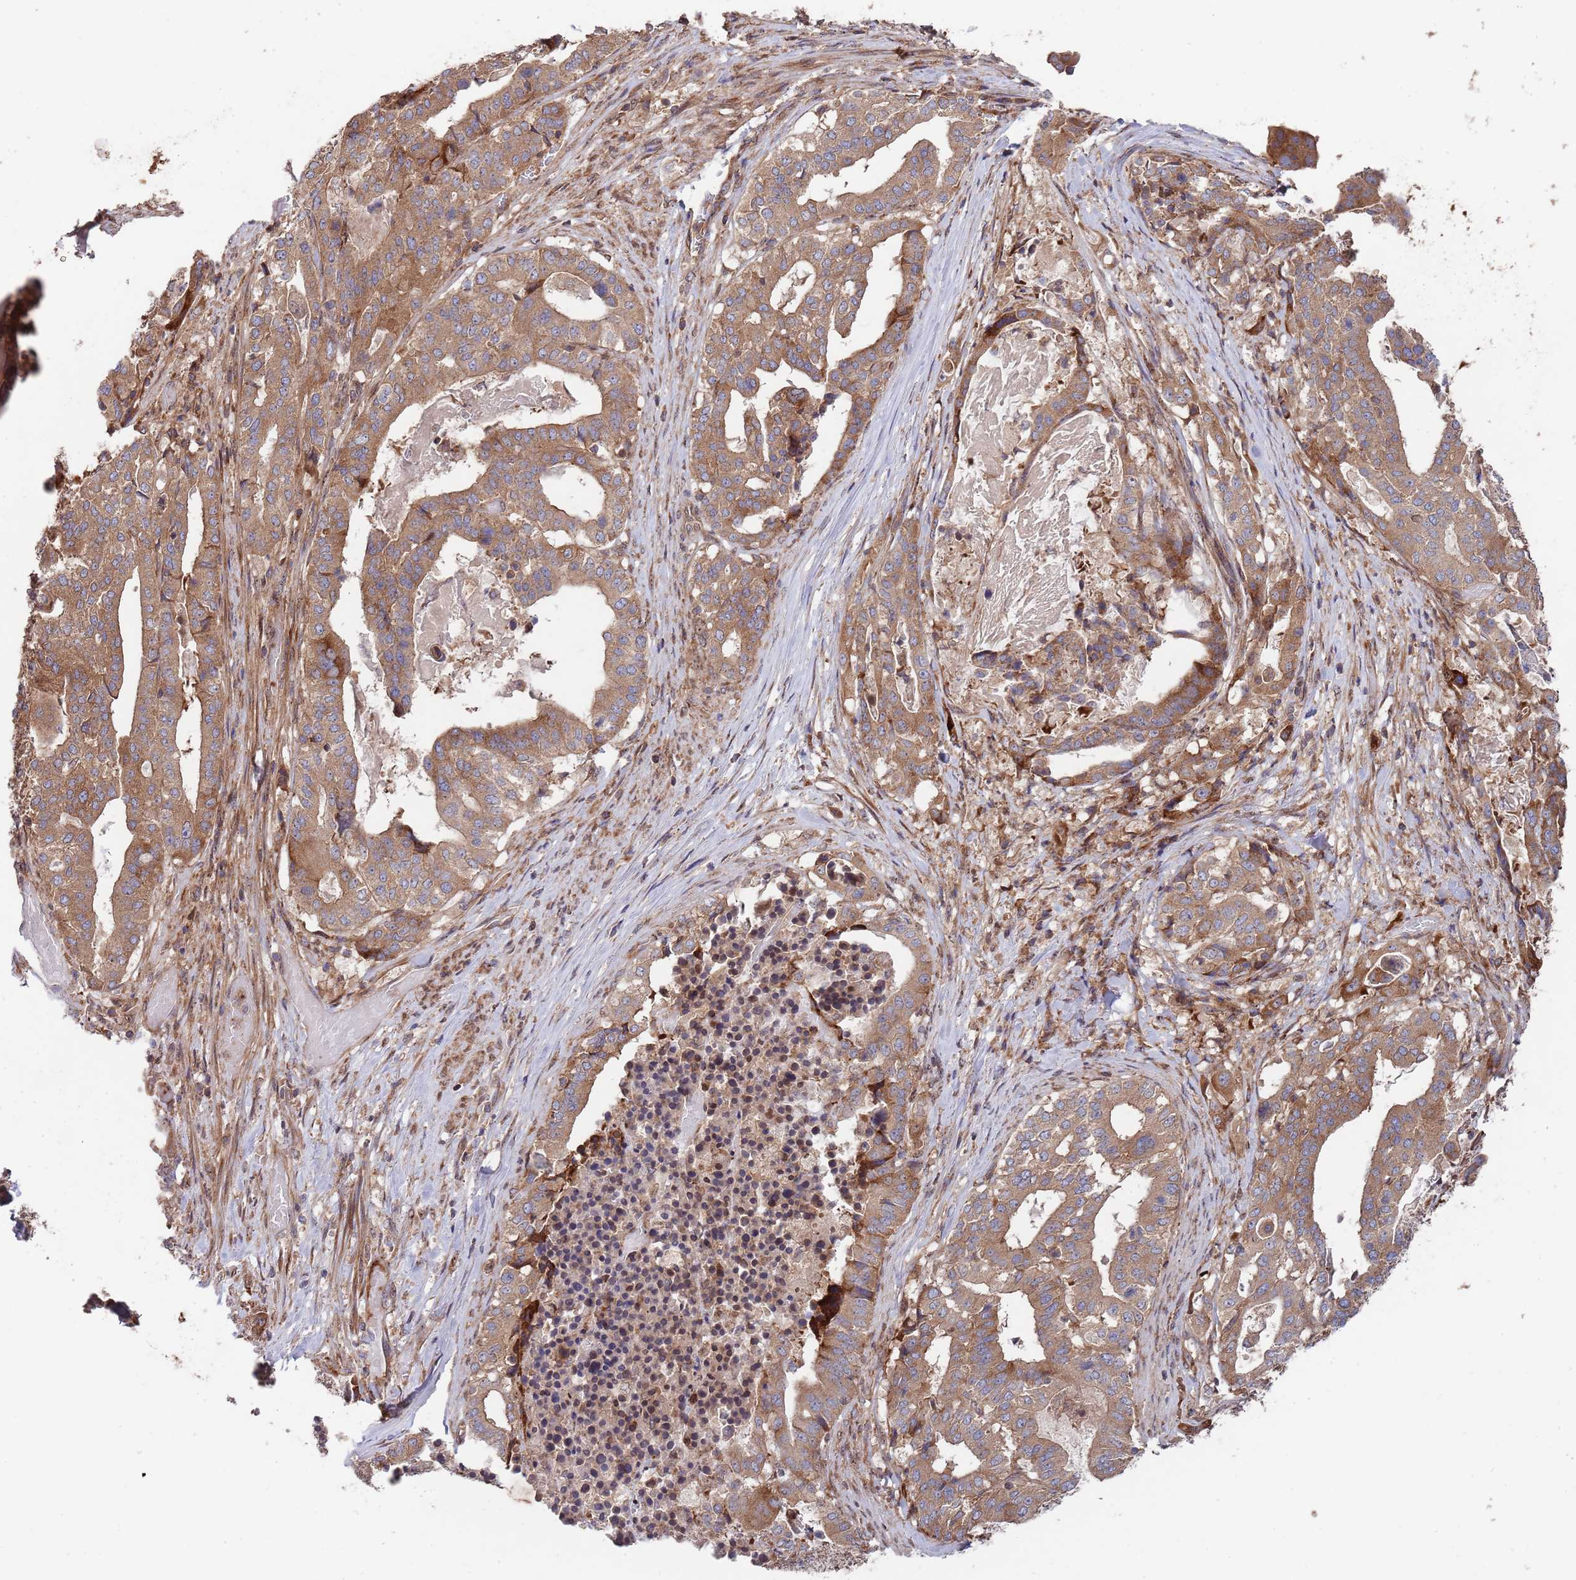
{"staining": {"intensity": "moderate", "quantity": ">75%", "location": "cytoplasmic/membranous"}, "tissue": "stomach cancer", "cell_type": "Tumor cells", "image_type": "cancer", "snomed": [{"axis": "morphology", "description": "Adenocarcinoma, NOS"}, {"axis": "topography", "description": "Stomach"}], "caption": "Stomach cancer tissue demonstrates moderate cytoplasmic/membranous expression in about >75% of tumor cells, visualized by immunohistochemistry. The protein is stained brown, and the nuclei are stained in blue (DAB (3,3'-diaminobenzidine) IHC with brightfield microscopy, high magnification).", "gene": "RNF19B", "patient": {"sex": "male", "age": 48}}